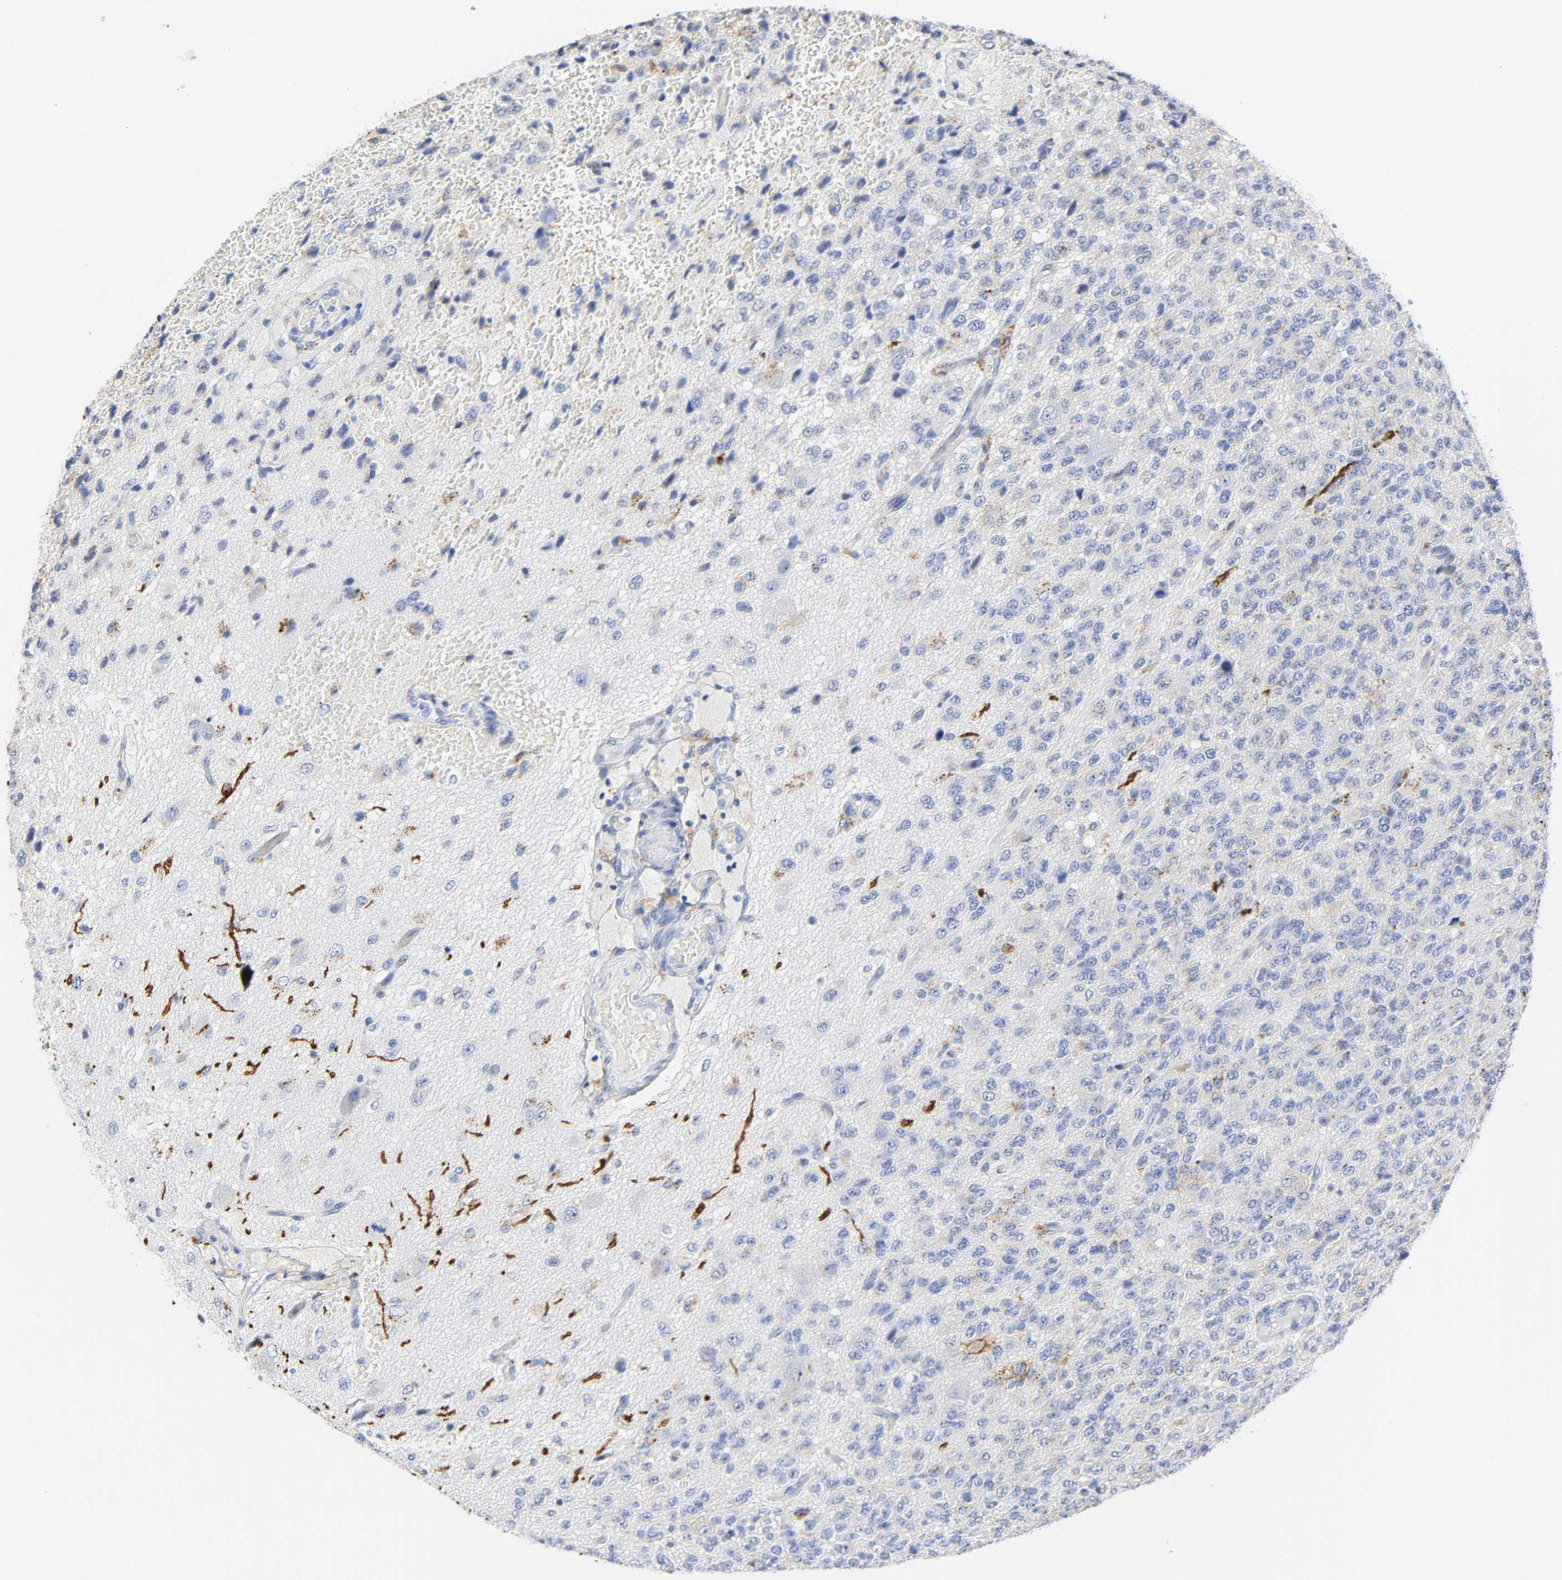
{"staining": {"intensity": "weak", "quantity": "<25%", "location": "cytoplasmic/membranous"}, "tissue": "glioma", "cell_type": "Tumor cells", "image_type": "cancer", "snomed": [{"axis": "morphology", "description": "Glioma, malignant, High grade"}, {"axis": "topography", "description": "pancreas cauda"}], "caption": "Immunohistochemical staining of human glioma shows no significant expression in tumor cells.", "gene": "PLP1", "patient": {"sex": "male", "age": 60}}